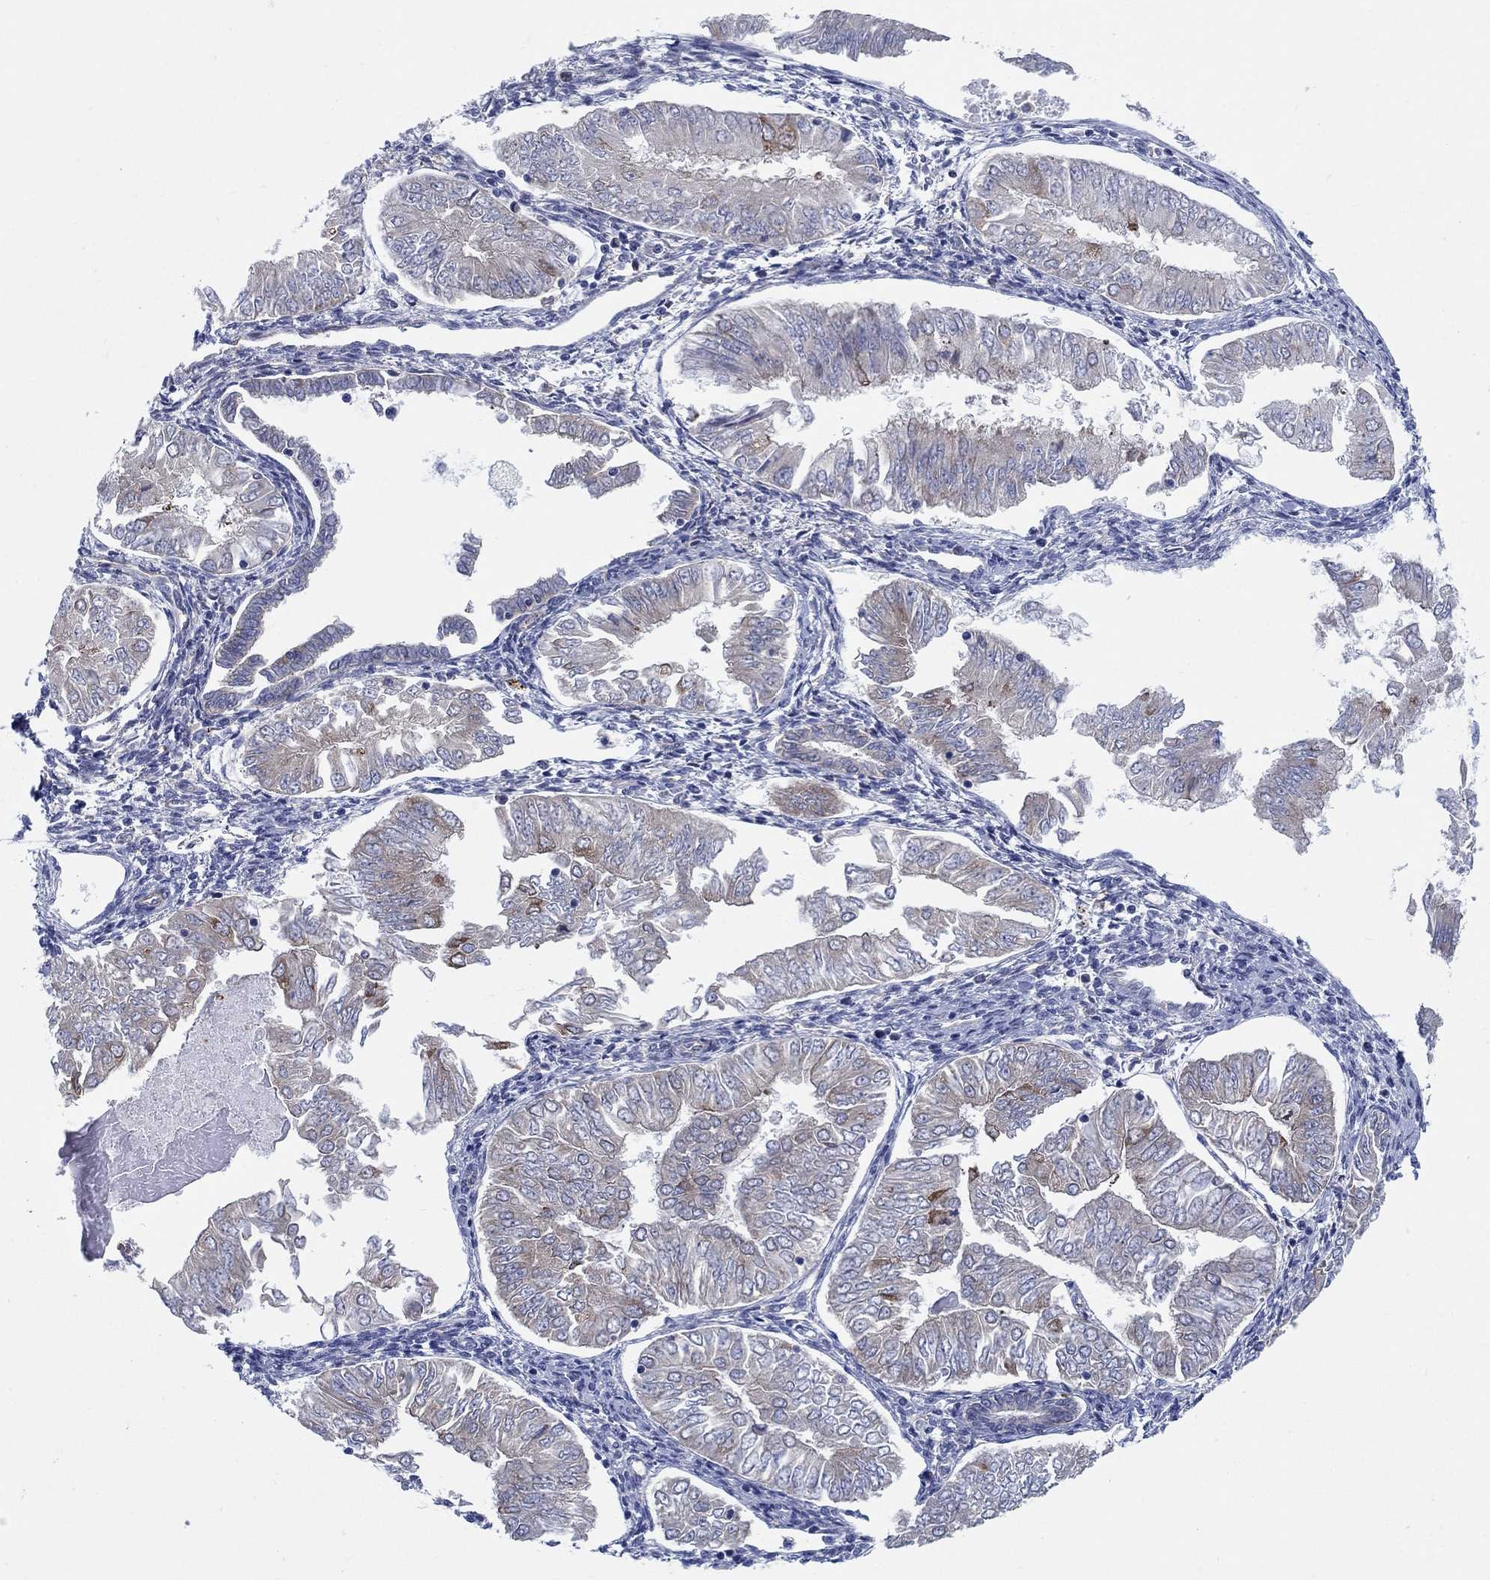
{"staining": {"intensity": "strong", "quantity": "<25%", "location": "cytoplasmic/membranous"}, "tissue": "endometrial cancer", "cell_type": "Tumor cells", "image_type": "cancer", "snomed": [{"axis": "morphology", "description": "Adenocarcinoma, NOS"}, {"axis": "topography", "description": "Endometrium"}], "caption": "Immunohistochemistry image of human endometrial cancer stained for a protein (brown), which displays medium levels of strong cytoplasmic/membranous positivity in about <25% of tumor cells.", "gene": "TMEM59", "patient": {"sex": "female", "age": 53}}